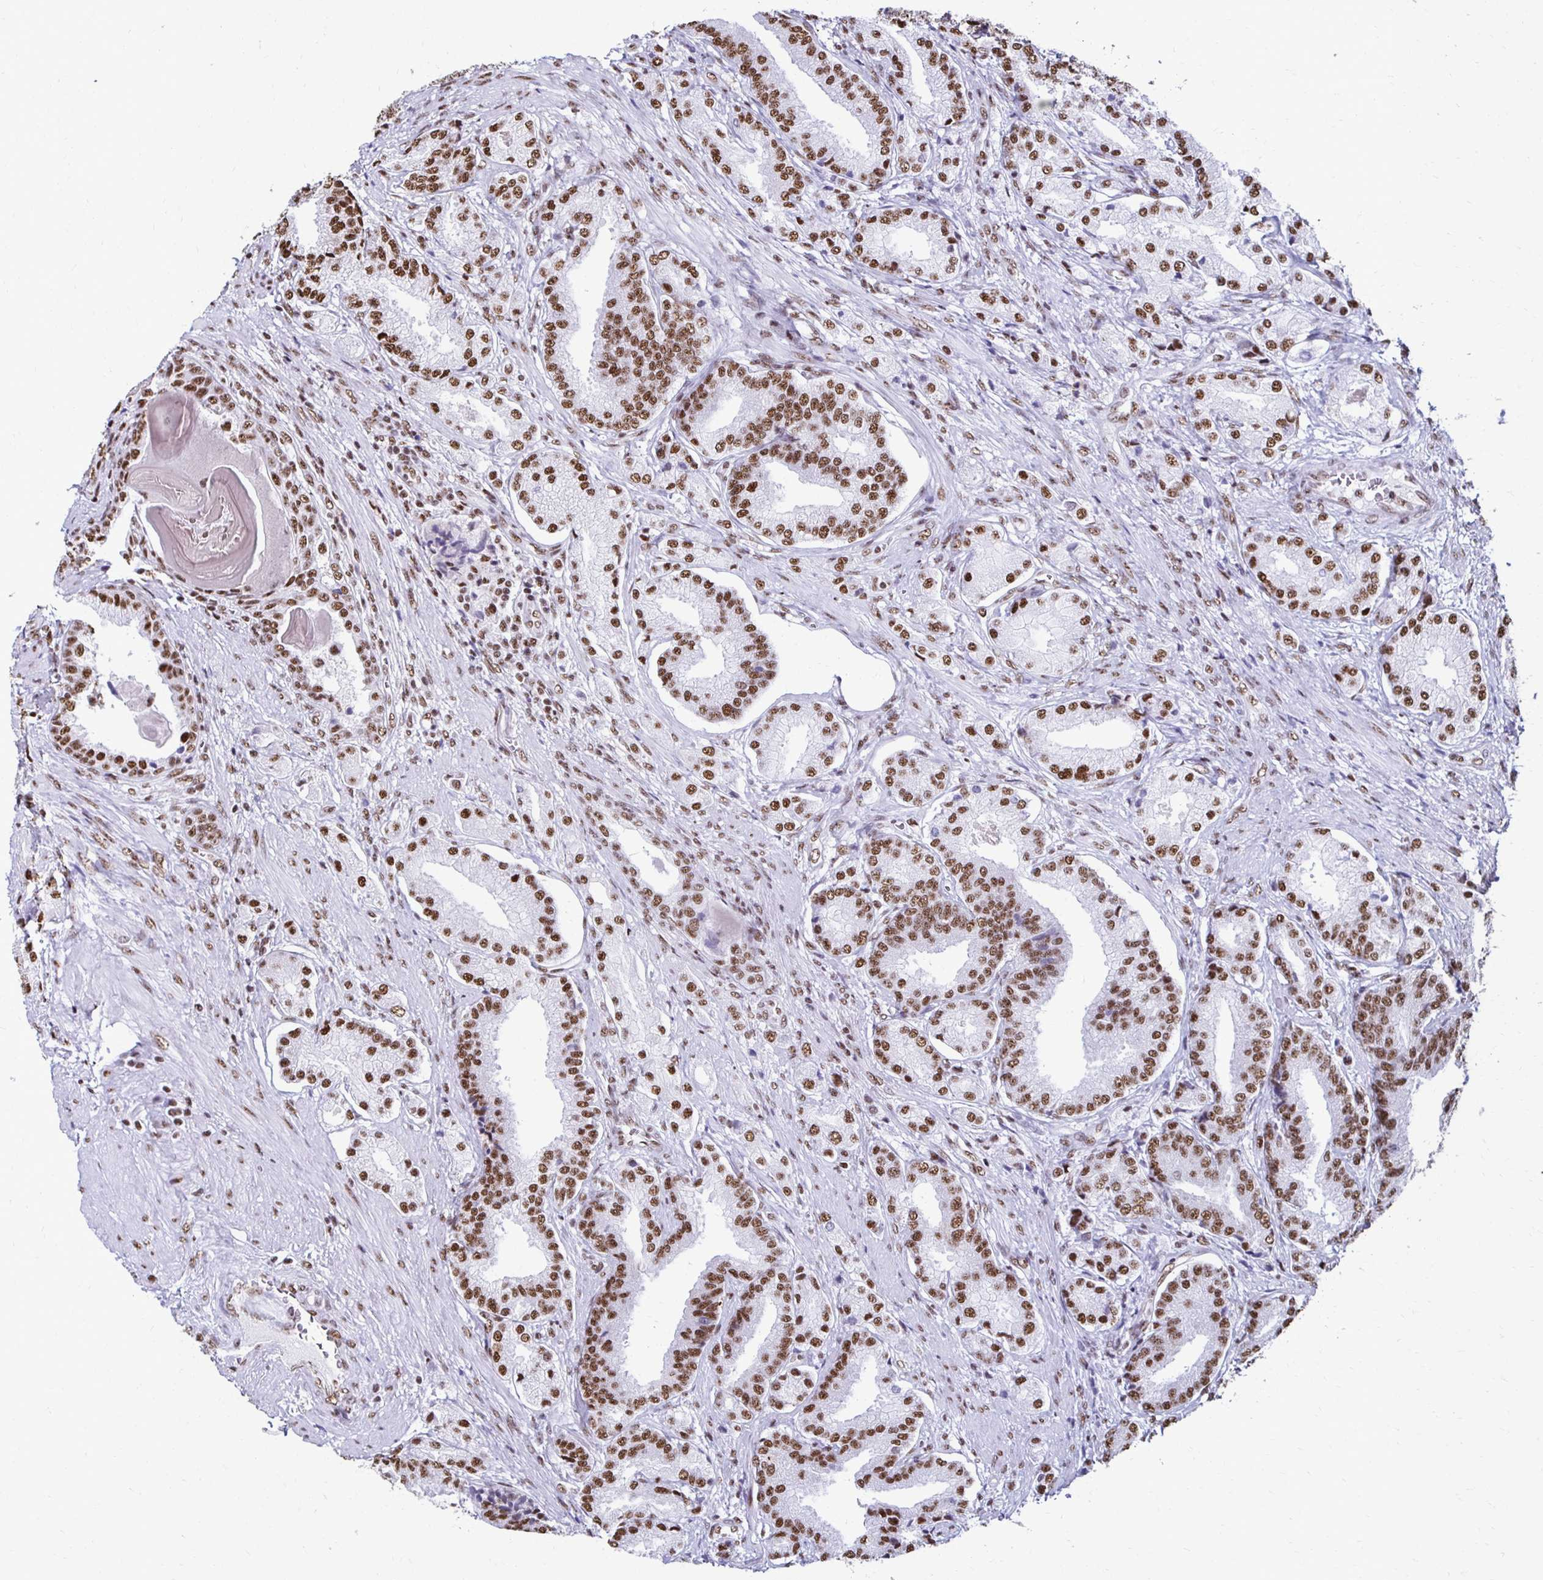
{"staining": {"intensity": "strong", "quantity": ">75%", "location": "nuclear"}, "tissue": "prostate cancer", "cell_type": "Tumor cells", "image_type": "cancer", "snomed": [{"axis": "morphology", "description": "Adenocarcinoma, High grade"}, {"axis": "topography", "description": "Prostate and seminal vesicle, NOS"}], "caption": "The image displays a brown stain indicating the presence of a protein in the nuclear of tumor cells in prostate cancer (high-grade adenocarcinoma). The protein is shown in brown color, while the nuclei are stained blue.", "gene": "NONO", "patient": {"sex": "male", "age": 61}}